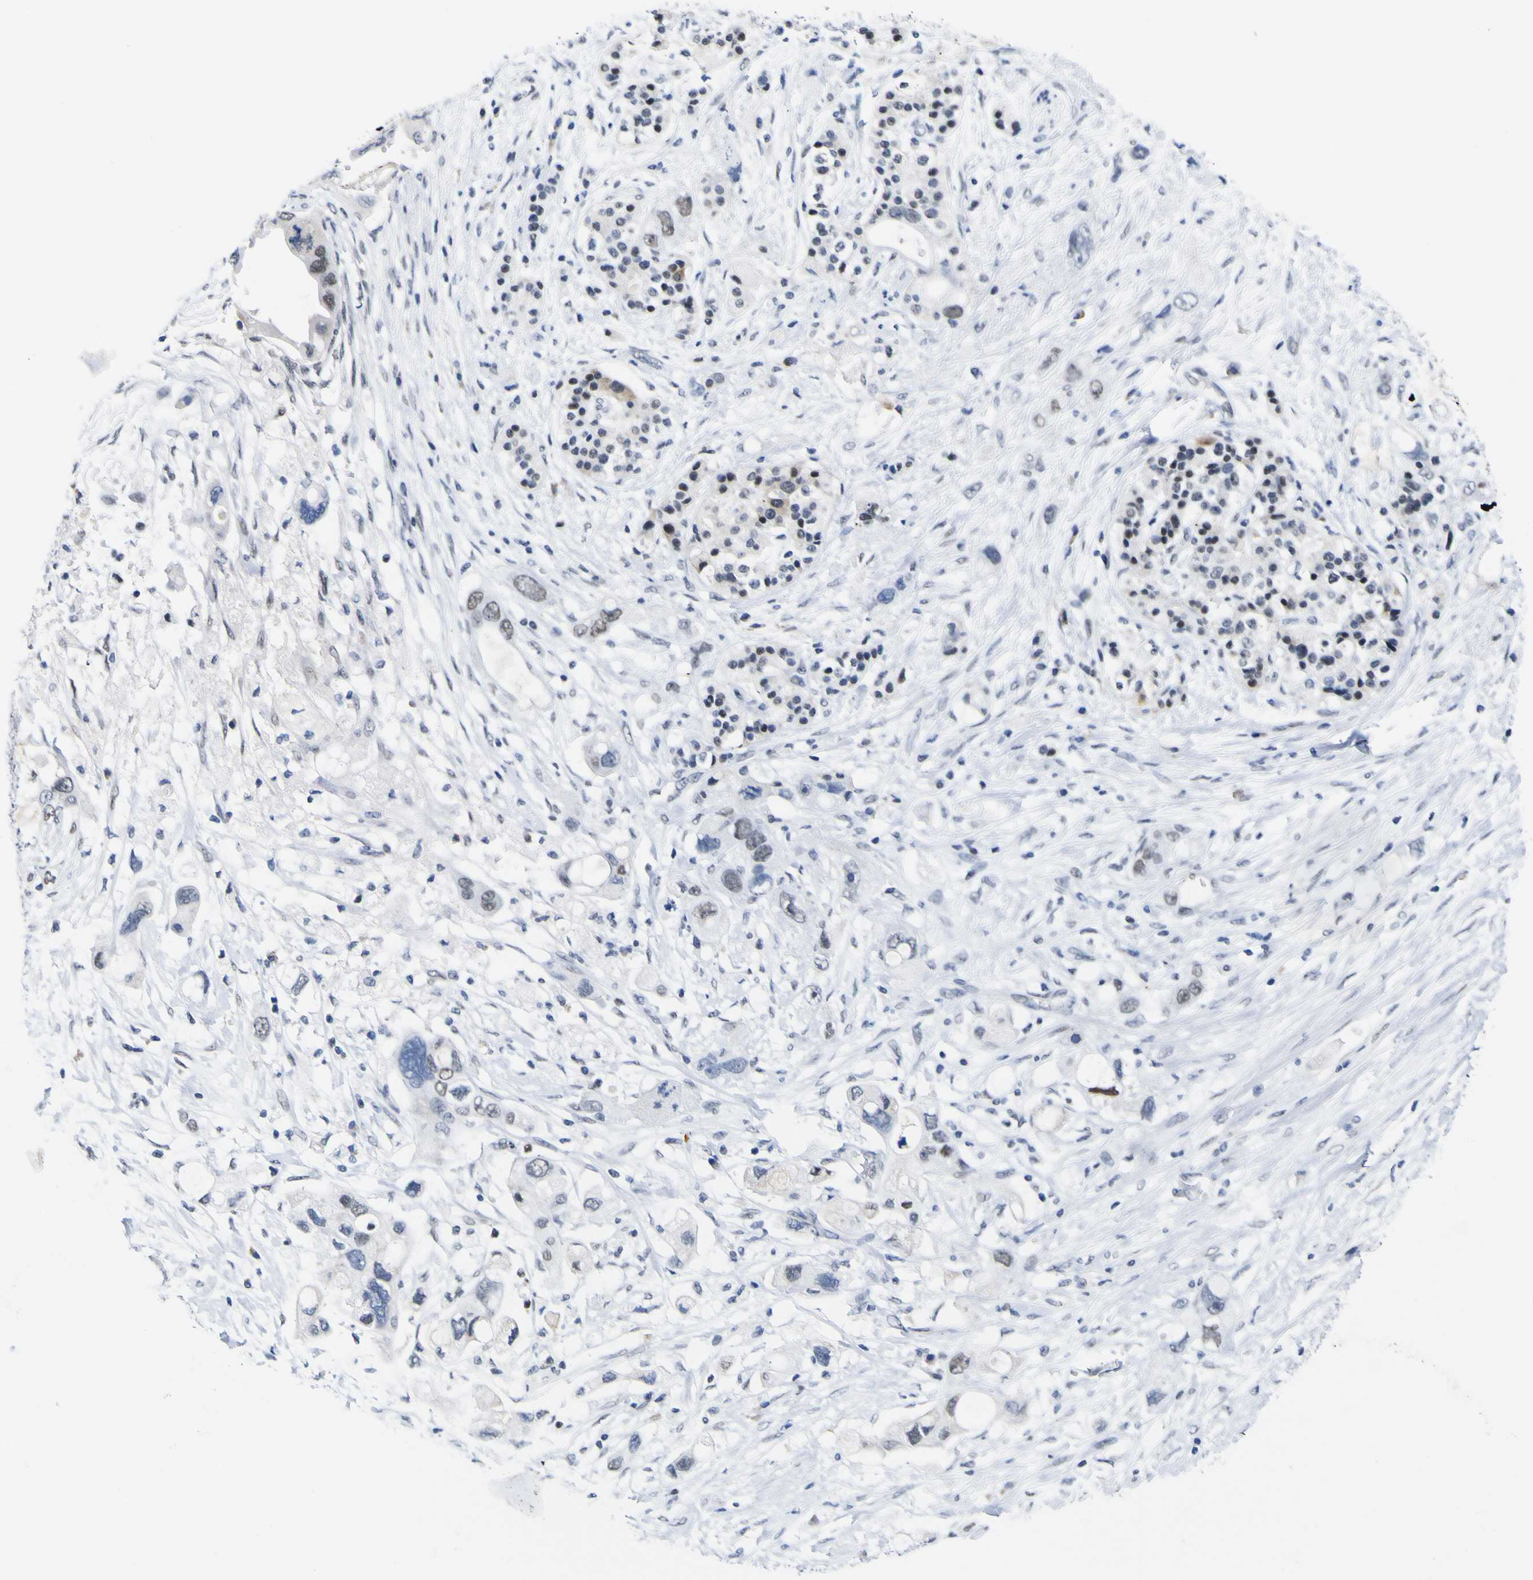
{"staining": {"intensity": "weak", "quantity": "<25%", "location": "nuclear"}, "tissue": "pancreatic cancer", "cell_type": "Tumor cells", "image_type": "cancer", "snomed": [{"axis": "morphology", "description": "Adenocarcinoma, NOS"}, {"axis": "topography", "description": "Pancreas"}], "caption": "This histopathology image is of pancreatic cancer (adenocarcinoma) stained with IHC to label a protein in brown with the nuclei are counter-stained blue. There is no expression in tumor cells.", "gene": "MBD3", "patient": {"sex": "female", "age": 56}}